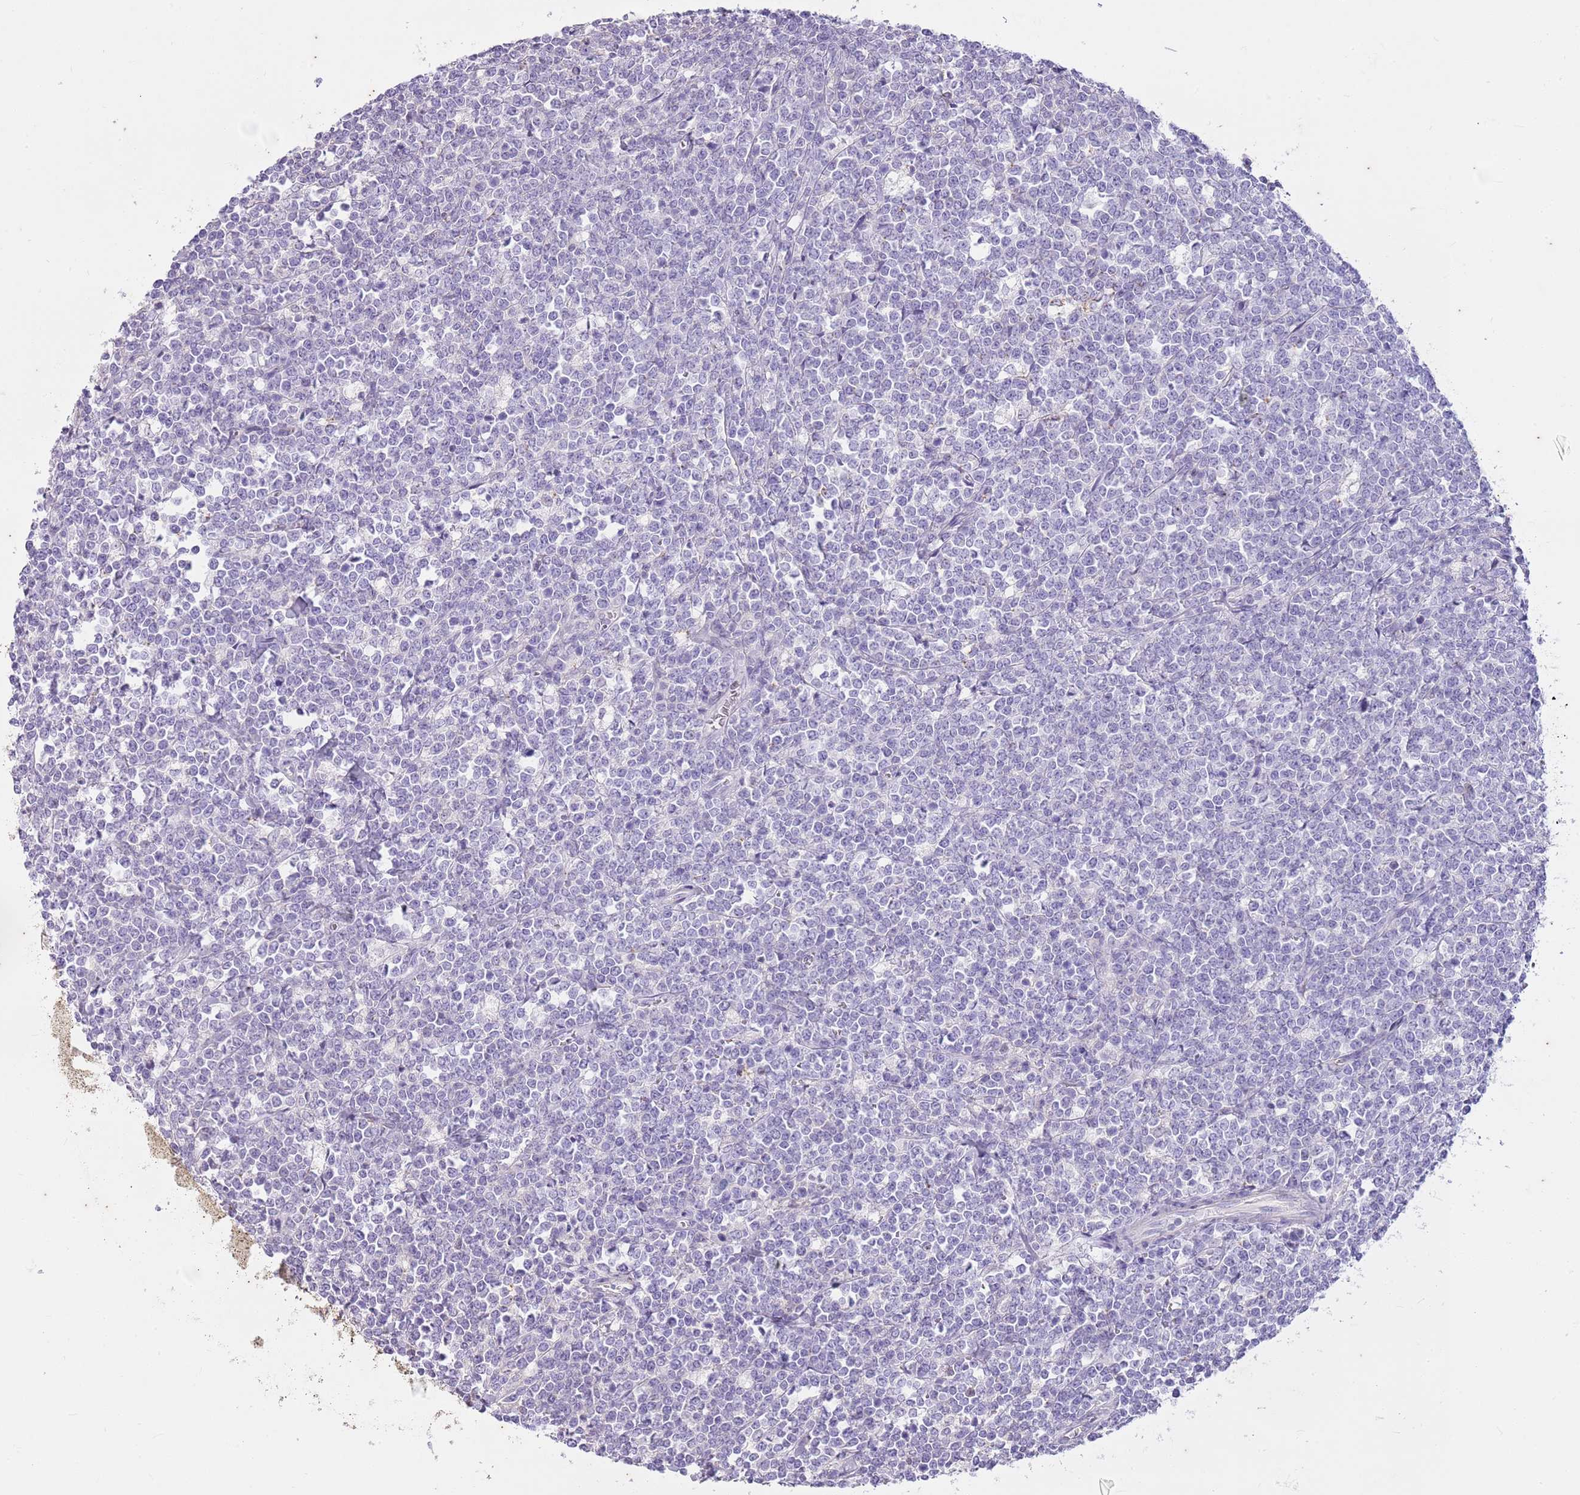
{"staining": {"intensity": "negative", "quantity": "none", "location": "none"}, "tissue": "lymphoma", "cell_type": "Tumor cells", "image_type": "cancer", "snomed": [{"axis": "morphology", "description": "Malignant lymphoma, non-Hodgkin's type, High grade"}, {"axis": "topography", "description": "Small intestine"}], "caption": "The immunohistochemistry (IHC) histopathology image has no significant expression in tumor cells of lymphoma tissue.", "gene": "CNPPD1", "patient": {"sex": "male", "age": 8}}